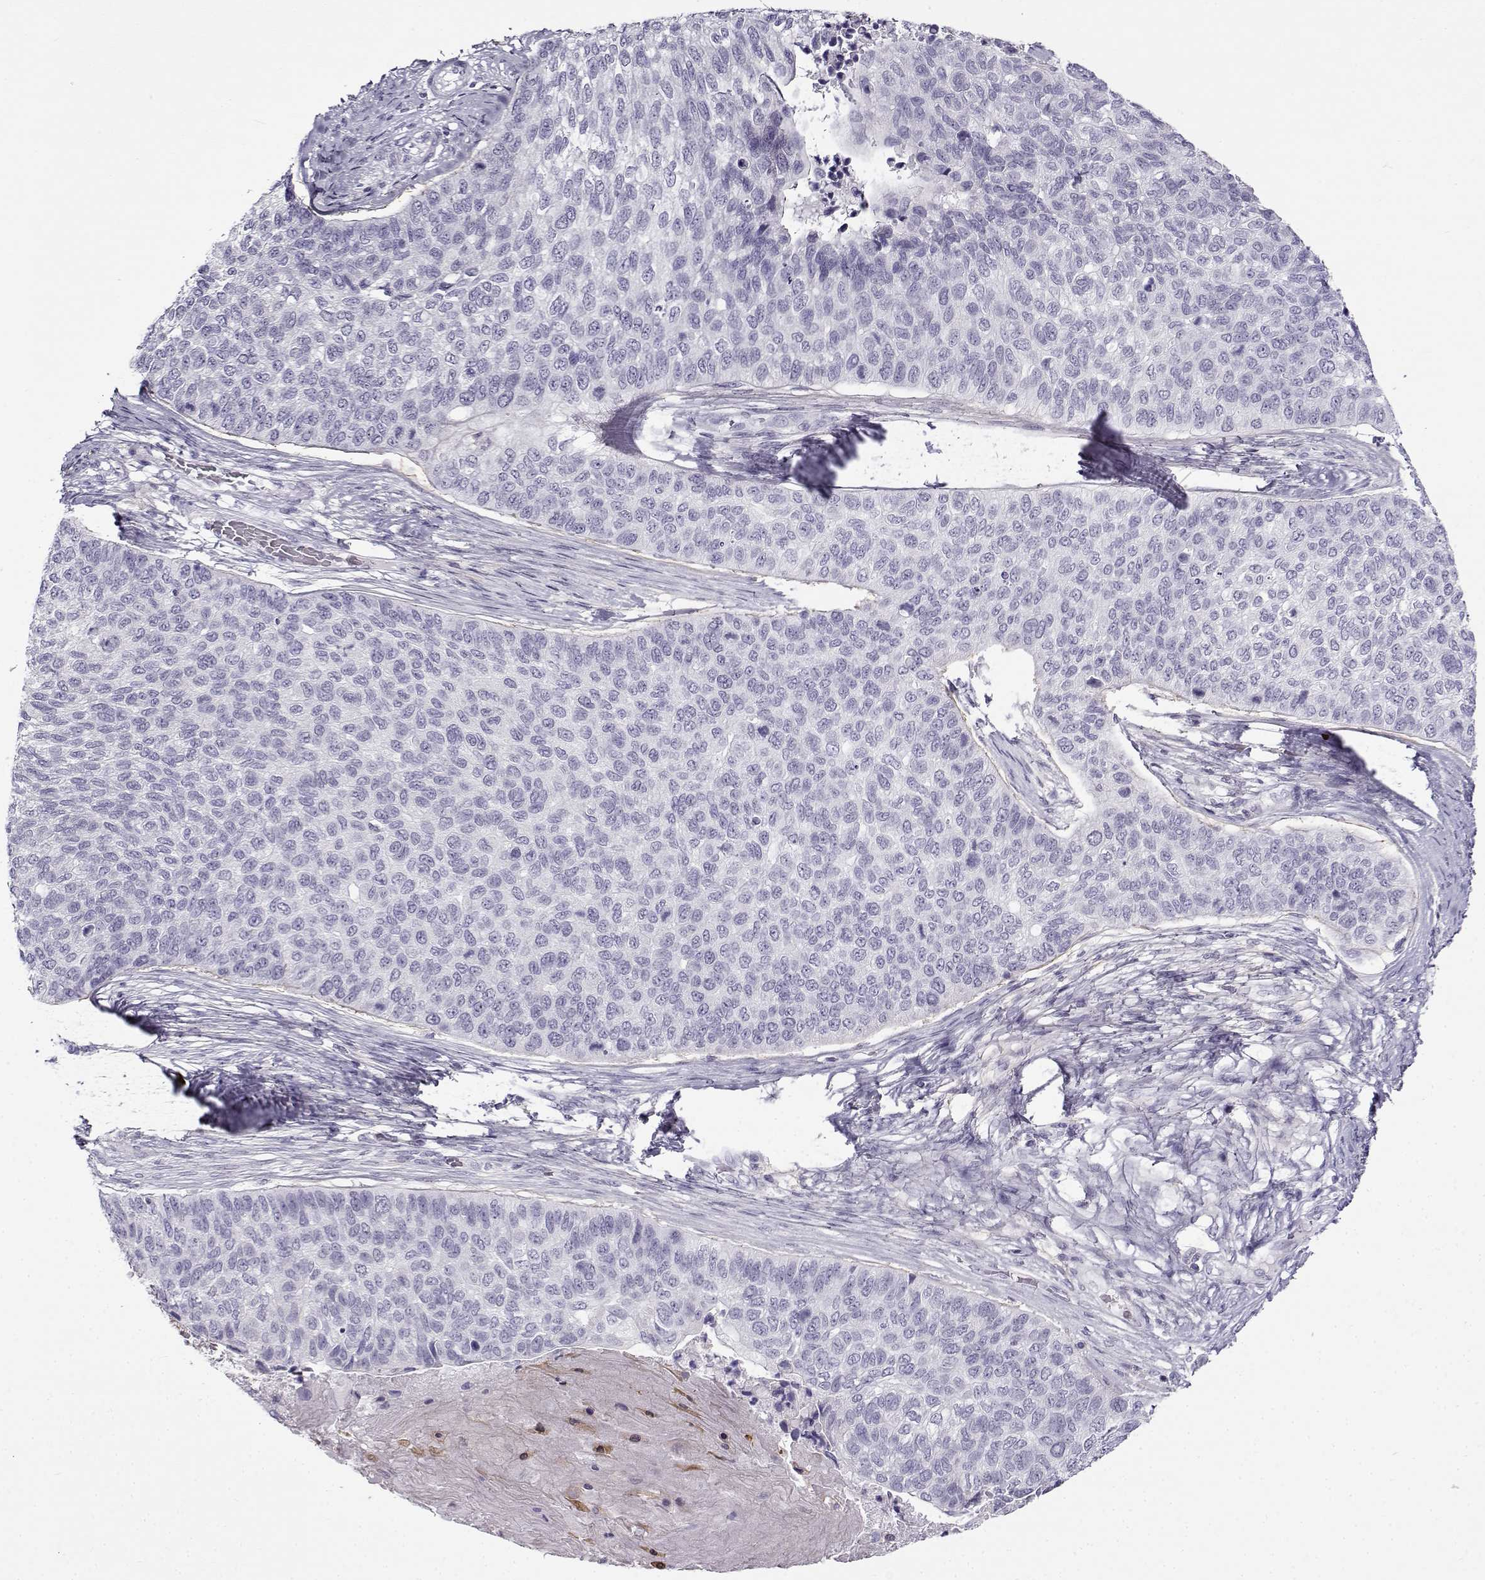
{"staining": {"intensity": "negative", "quantity": "none", "location": "none"}, "tissue": "lung cancer", "cell_type": "Tumor cells", "image_type": "cancer", "snomed": [{"axis": "morphology", "description": "Squamous cell carcinoma, NOS"}, {"axis": "topography", "description": "Lung"}], "caption": "The image displays no staining of tumor cells in squamous cell carcinoma (lung). (DAB (3,3'-diaminobenzidine) immunohistochemistry (IHC) with hematoxylin counter stain).", "gene": "GTSF1L", "patient": {"sex": "male", "age": 69}}